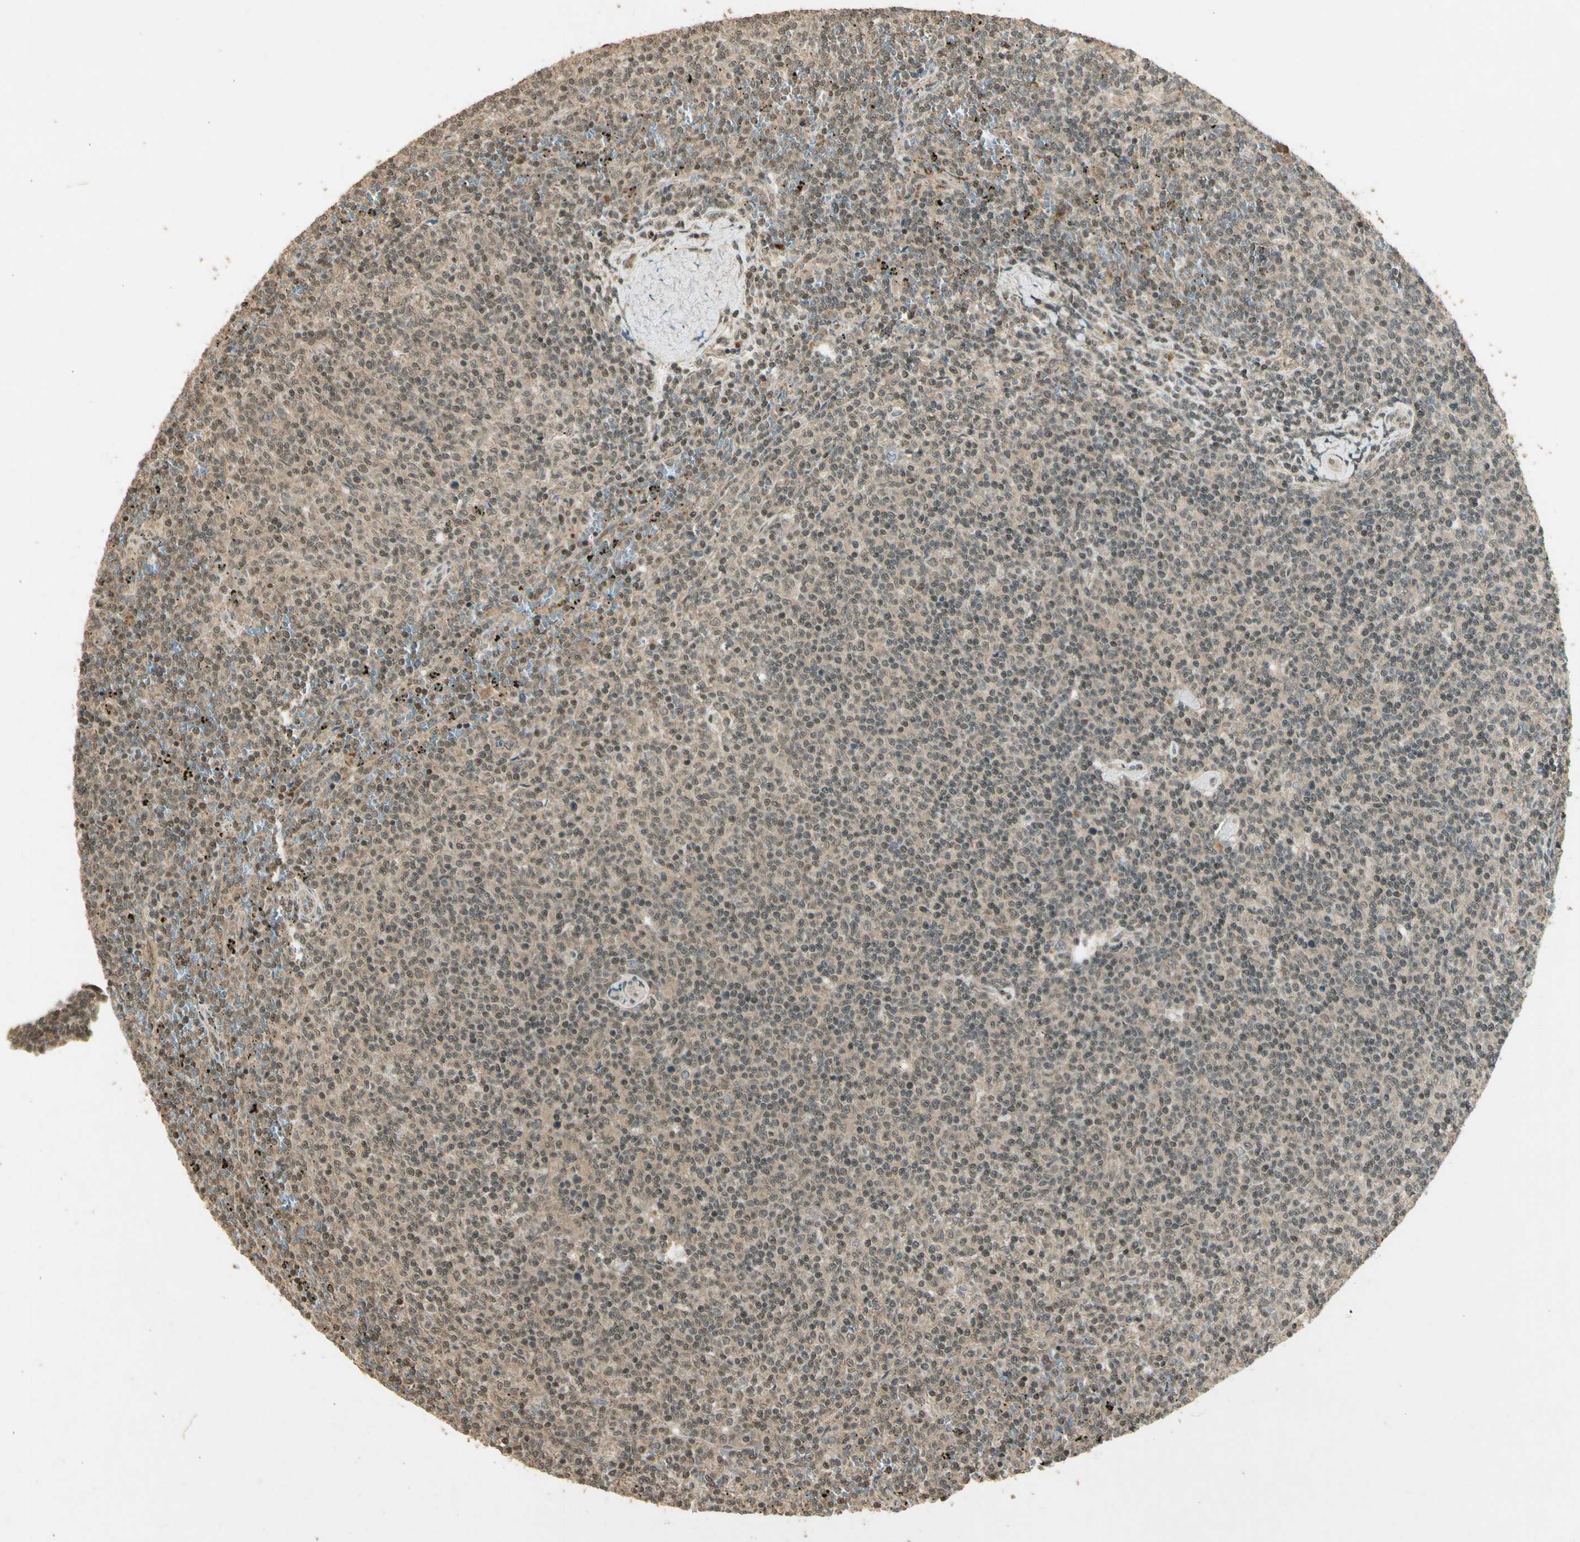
{"staining": {"intensity": "weak", "quantity": ">75%", "location": "cytoplasmic/membranous,nuclear"}, "tissue": "lymphoma", "cell_type": "Tumor cells", "image_type": "cancer", "snomed": [{"axis": "morphology", "description": "Malignant lymphoma, non-Hodgkin's type, Low grade"}, {"axis": "topography", "description": "Spleen"}], "caption": "IHC (DAB) staining of human lymphoma demonstrates weak cytoplasmic/membranous and nuclear protein positivity in approximately >75% of tumor cells.", "gene": "GMEB2", "patient": {"sex": "female", "age": 50}}